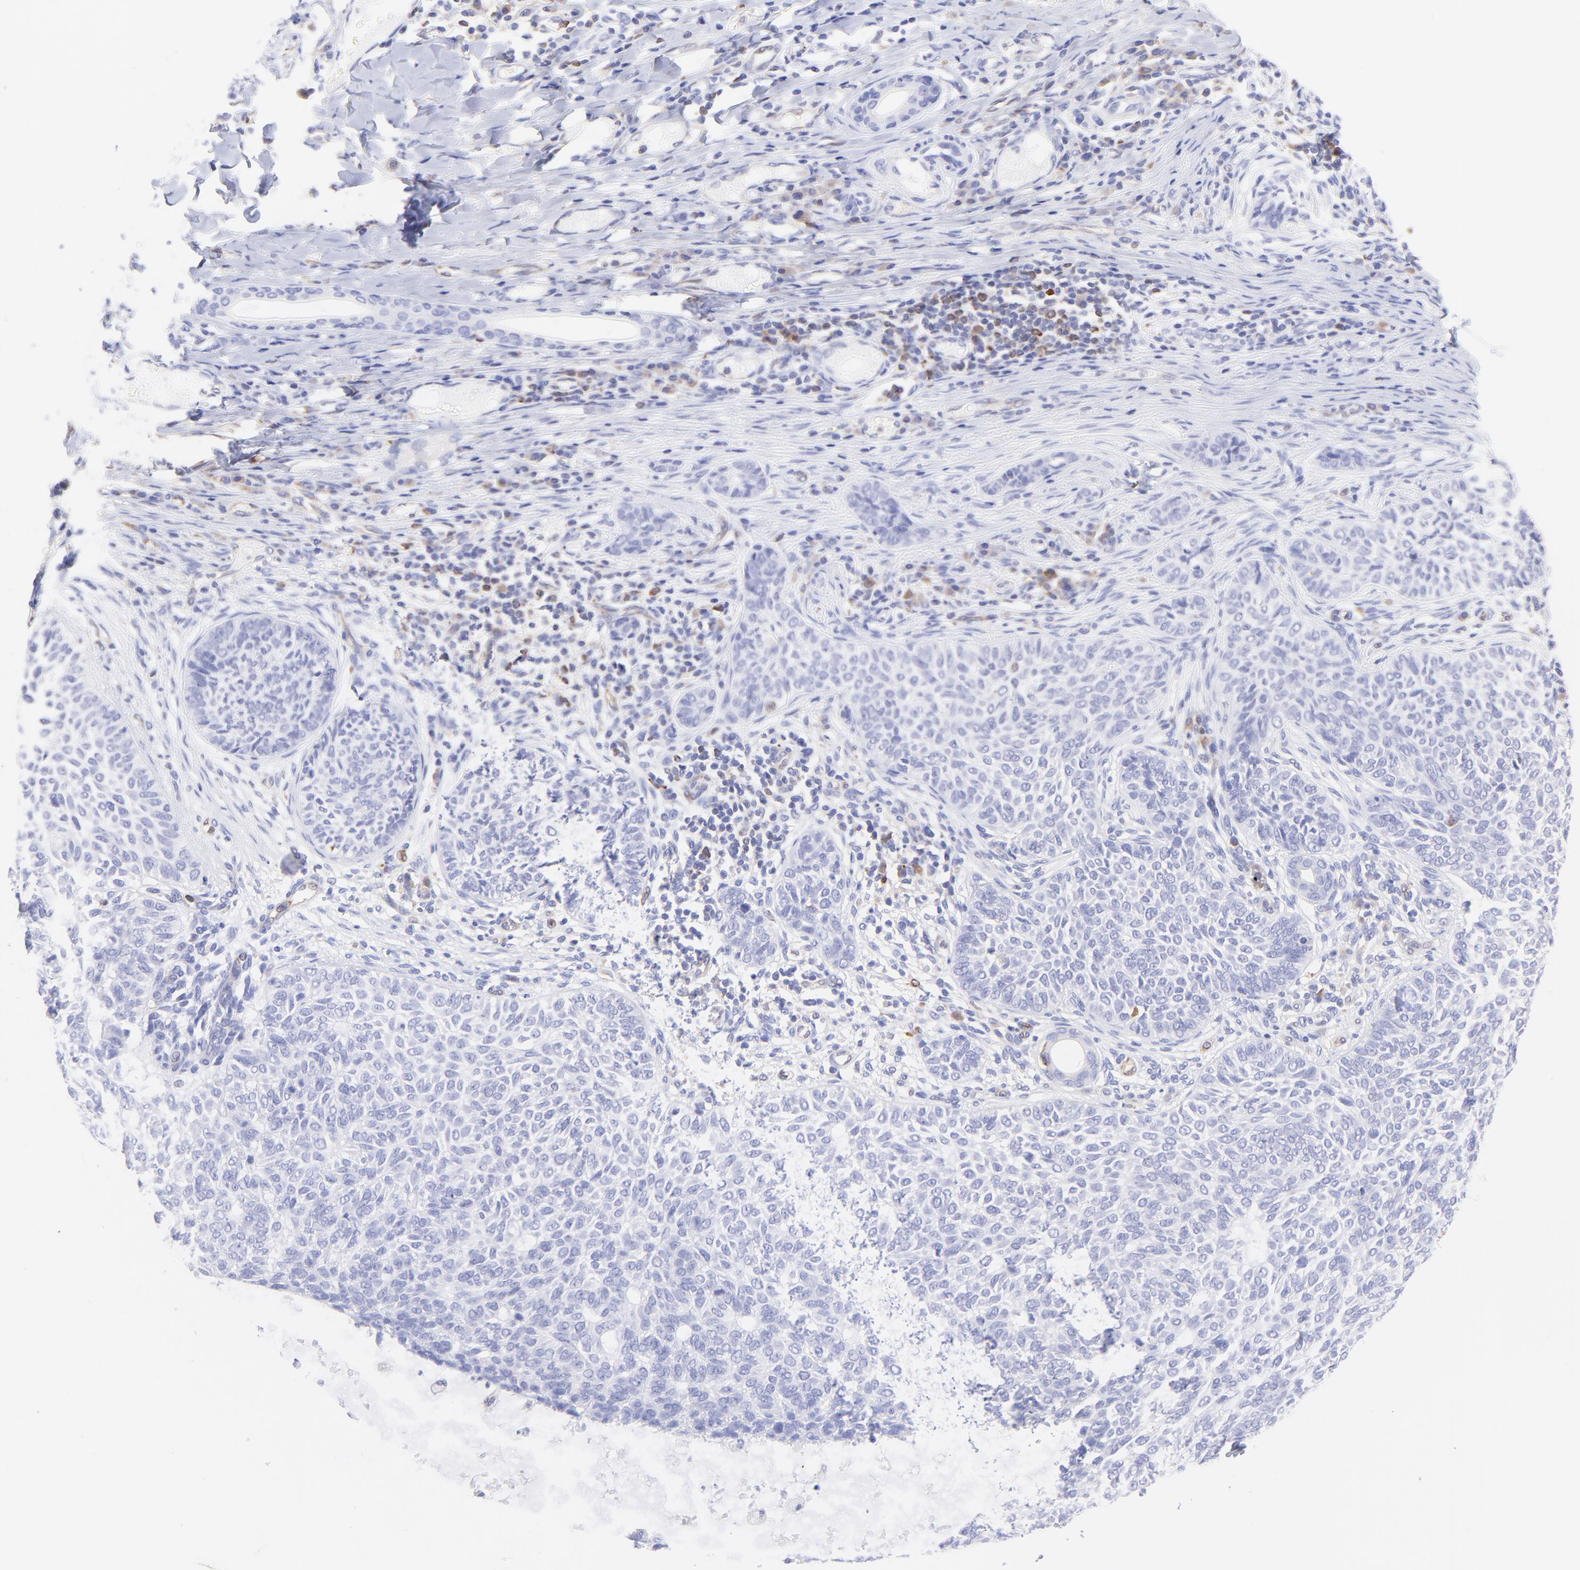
{"staining": {"intensity": "negative", "quantity": "none", "location": "none"}, "tissue": "skin cancer", "cell_type": "Tumor cells", "image_type": "cancer", "snomed": [{"axis": "morphology", "description": "Basal cell carcinoma"}, {"axis": "topography", "description": "Skin"}], "caption": "IHC of human skin cancer (basal cell carcinoma) exhibits no positivity in tumor cells.", "gene": "IRAG2", "patient": {"sex": "male", "age": 87}}